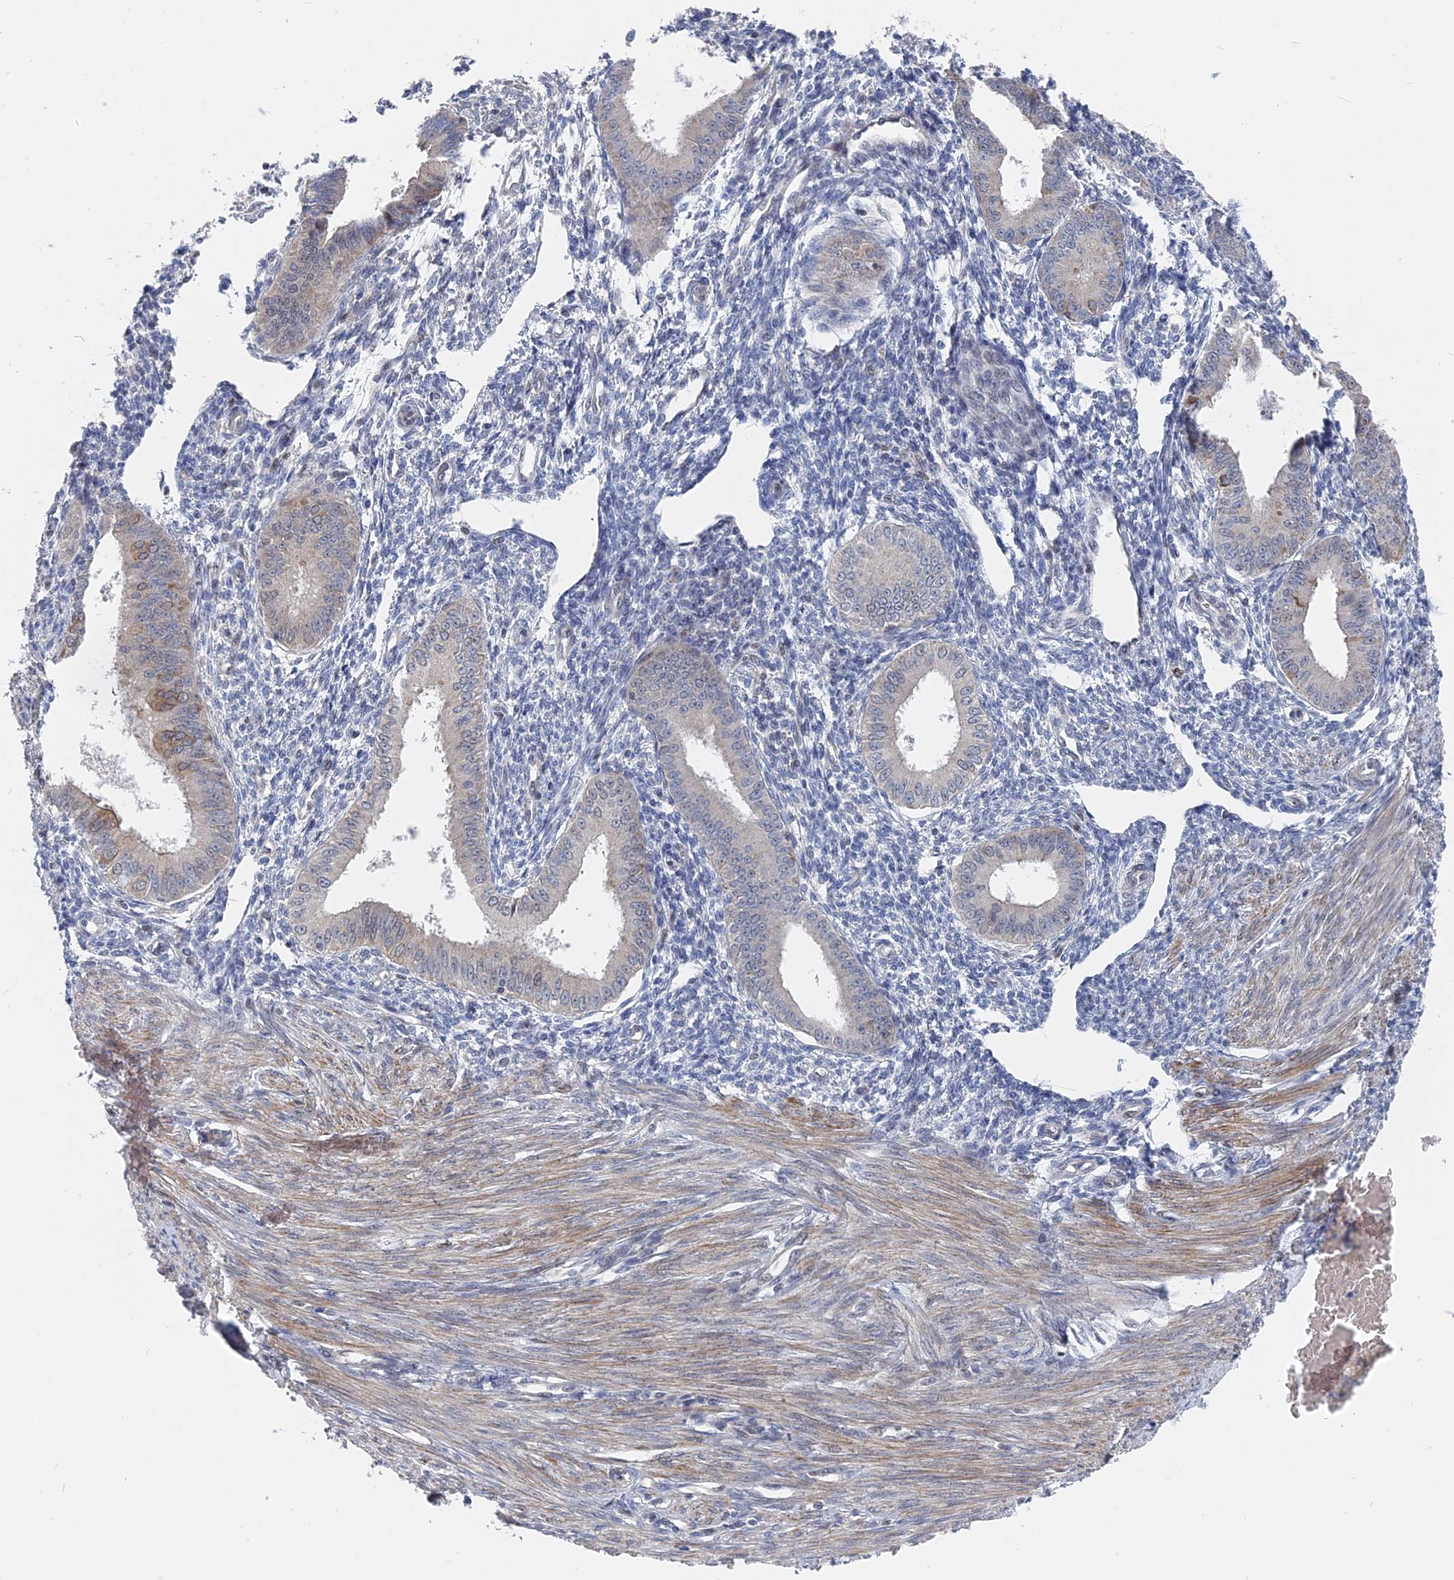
{"staining": {"intensity": "negative", "quantity": "none", "location": "none"}, "tissue": "endometrium", "cell_type": "Cells in endometrial stroma", "image_type": "normal", "snomed": [{"axis": "morphology", "description": "Normal tissue, NOS"}, {"axis": "topography", "description": "Uterus"}, {"axis": "topography", "description": "Endometrium"}], "caption": "A histopathology image of human endometrium is negative for staining in cells in endometrial stroma. Nuclei are stained in blue.", "gene": "MTRF1", "patient": {"sex": "female", "age": 48}}